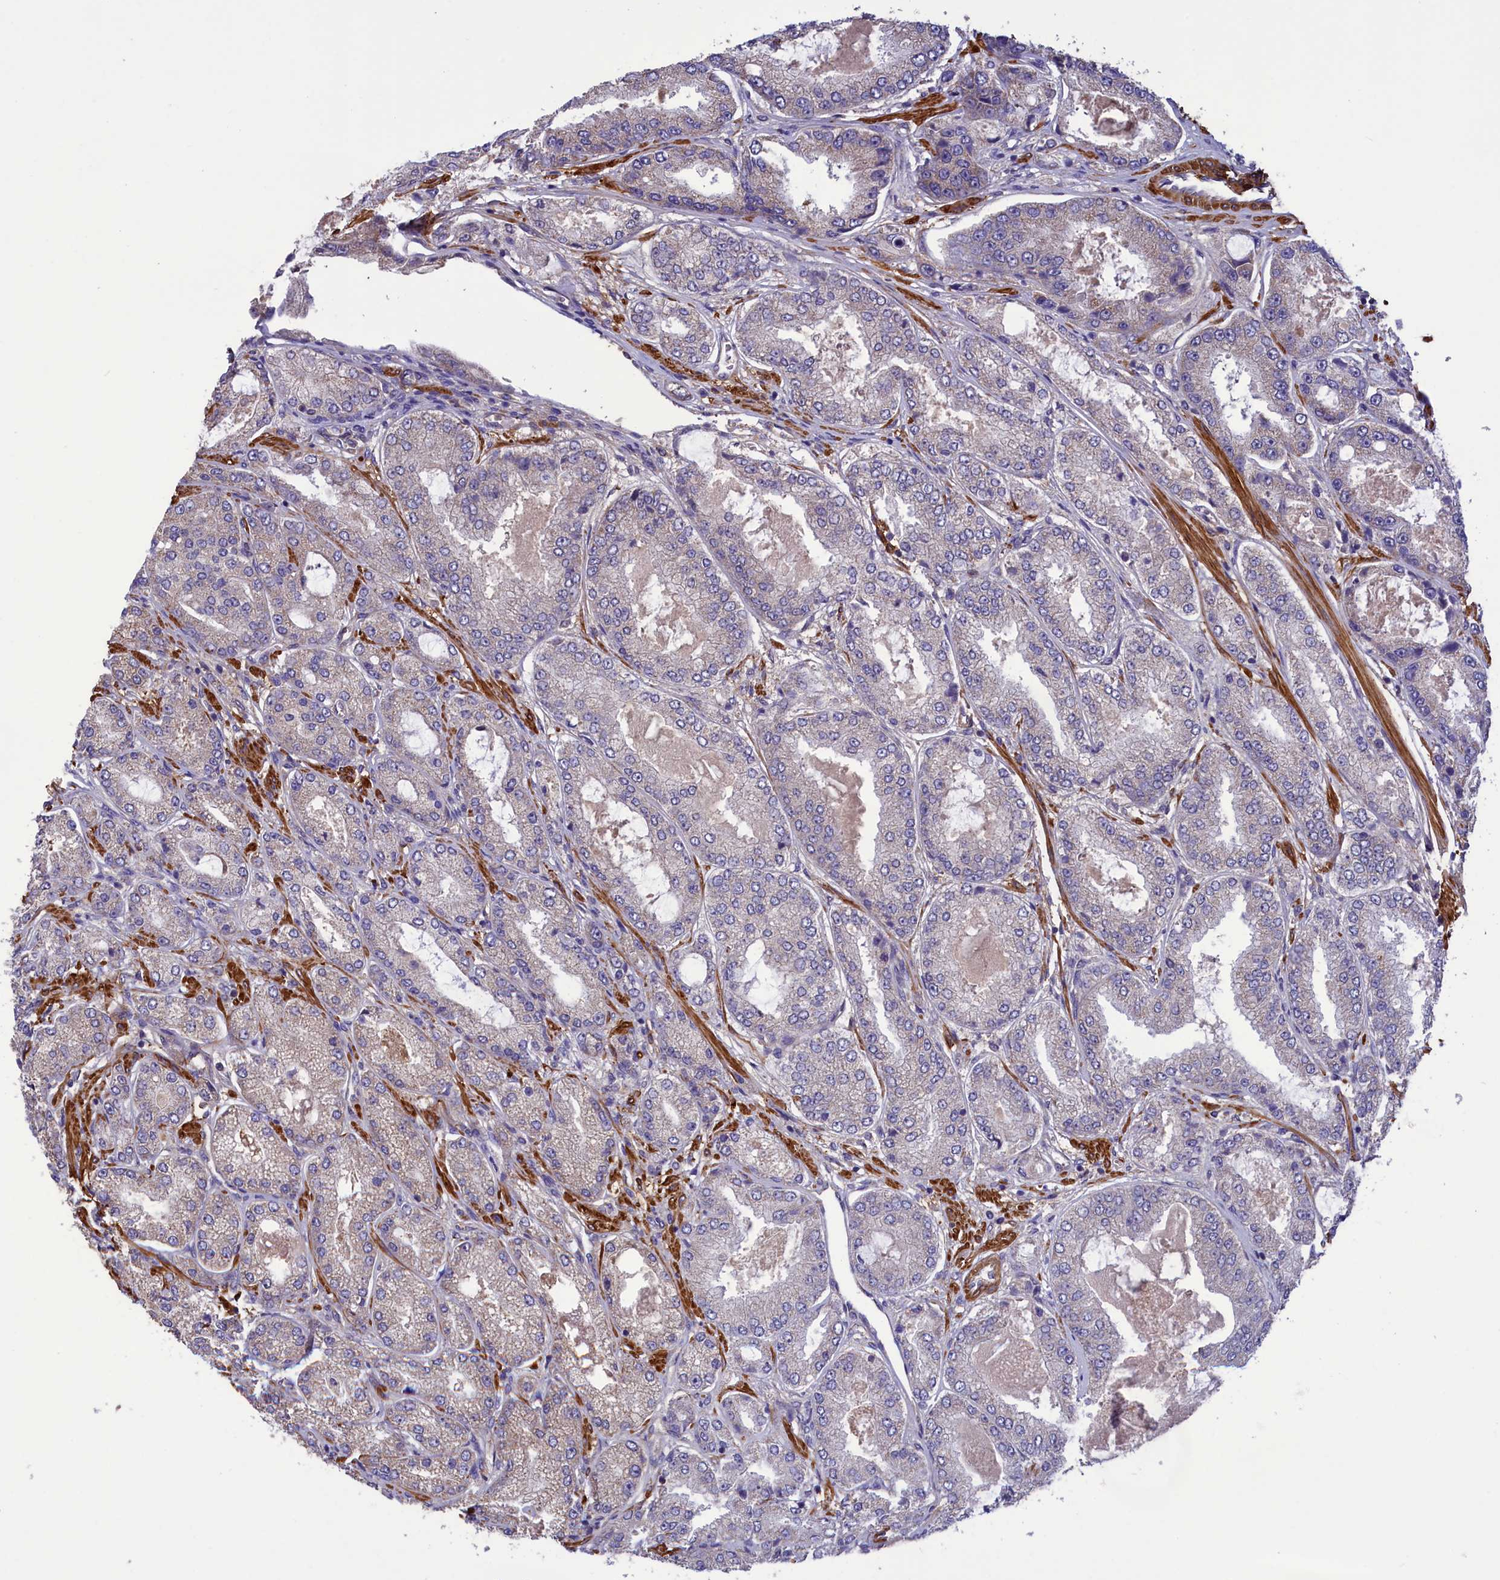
{"staining": {"intensity": "negative", "quantity": "none", "location": "none"}, "tissue": "prostate cancer", "cell_type": "Tumor cells", "image_type": "cancer", "snomed": [{"axis": "morphology", "description": "Adenocarcinoma, High grade"}, {"axis": "topography", "description": "Prostate"}], "caption": "IHC of human prostate high-grade adenocarcinoma displays no staining in tumor cells.", "gene": "AMDHD2", "patient": {"sex": "male", "age": 71}}